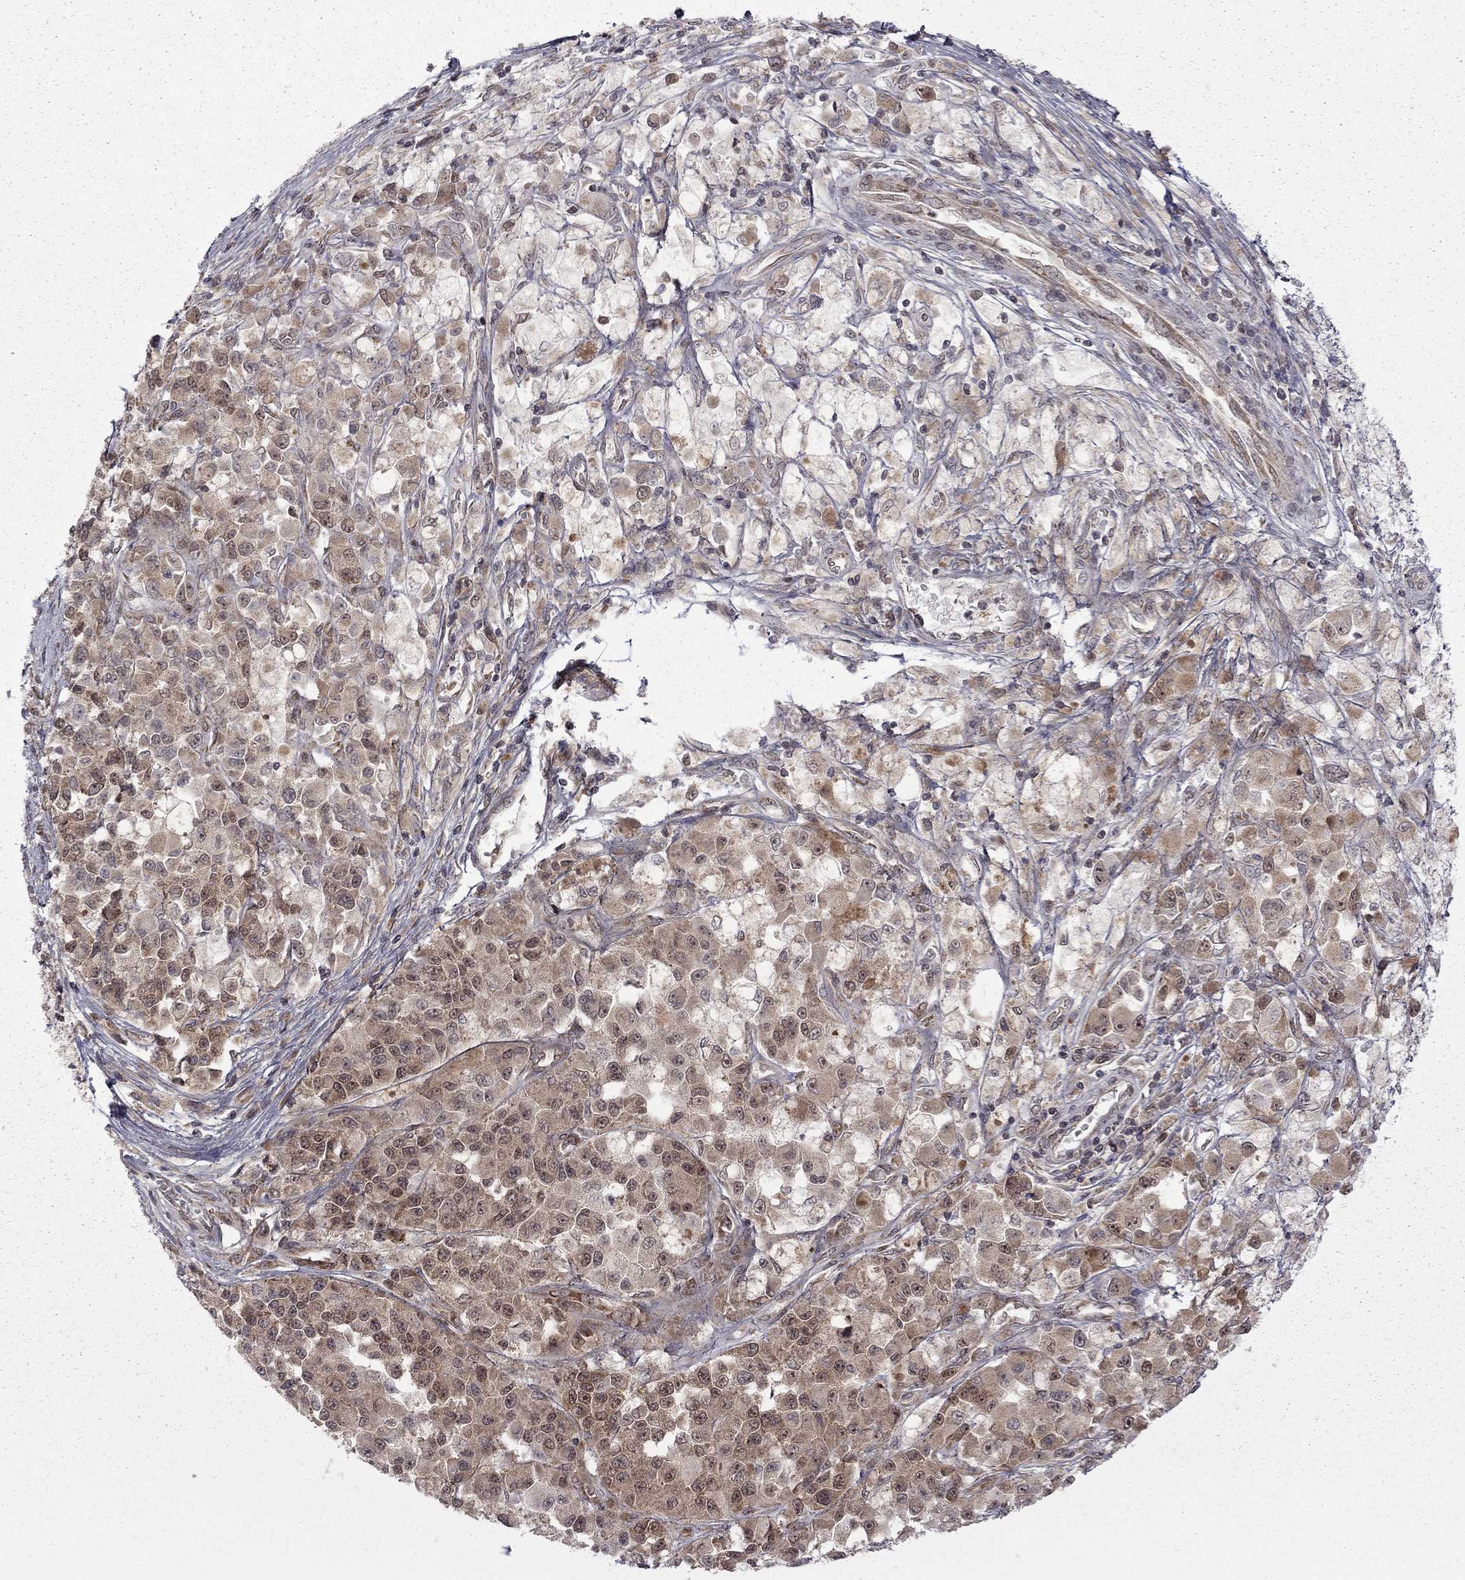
{"staining": {"intensity": "moderate", "quantity": ">75%", "location": "cytoplasmic/membranous"}, "tissue": "melanoma", "cell_type": "Tumor cells", "image_type": "cancer", "snomed": [{"axis": "morphology", "description": "Malignant melanoma, NOS"}, {"axis": "topography", "description": "Skin"}], "caption": "The image reveals staining of melanoma, revealing moderate cytoplasmic/membranous protein expression (brown color) within tumor cells. The staining was performed using DAB (3,3'-diaminobenzidine), with brown indicating positive protein expression. Nuclei are stained blue with hematoxylin.", "gene": "NAA50", "patient": {"sex": "female", "age": 58}}